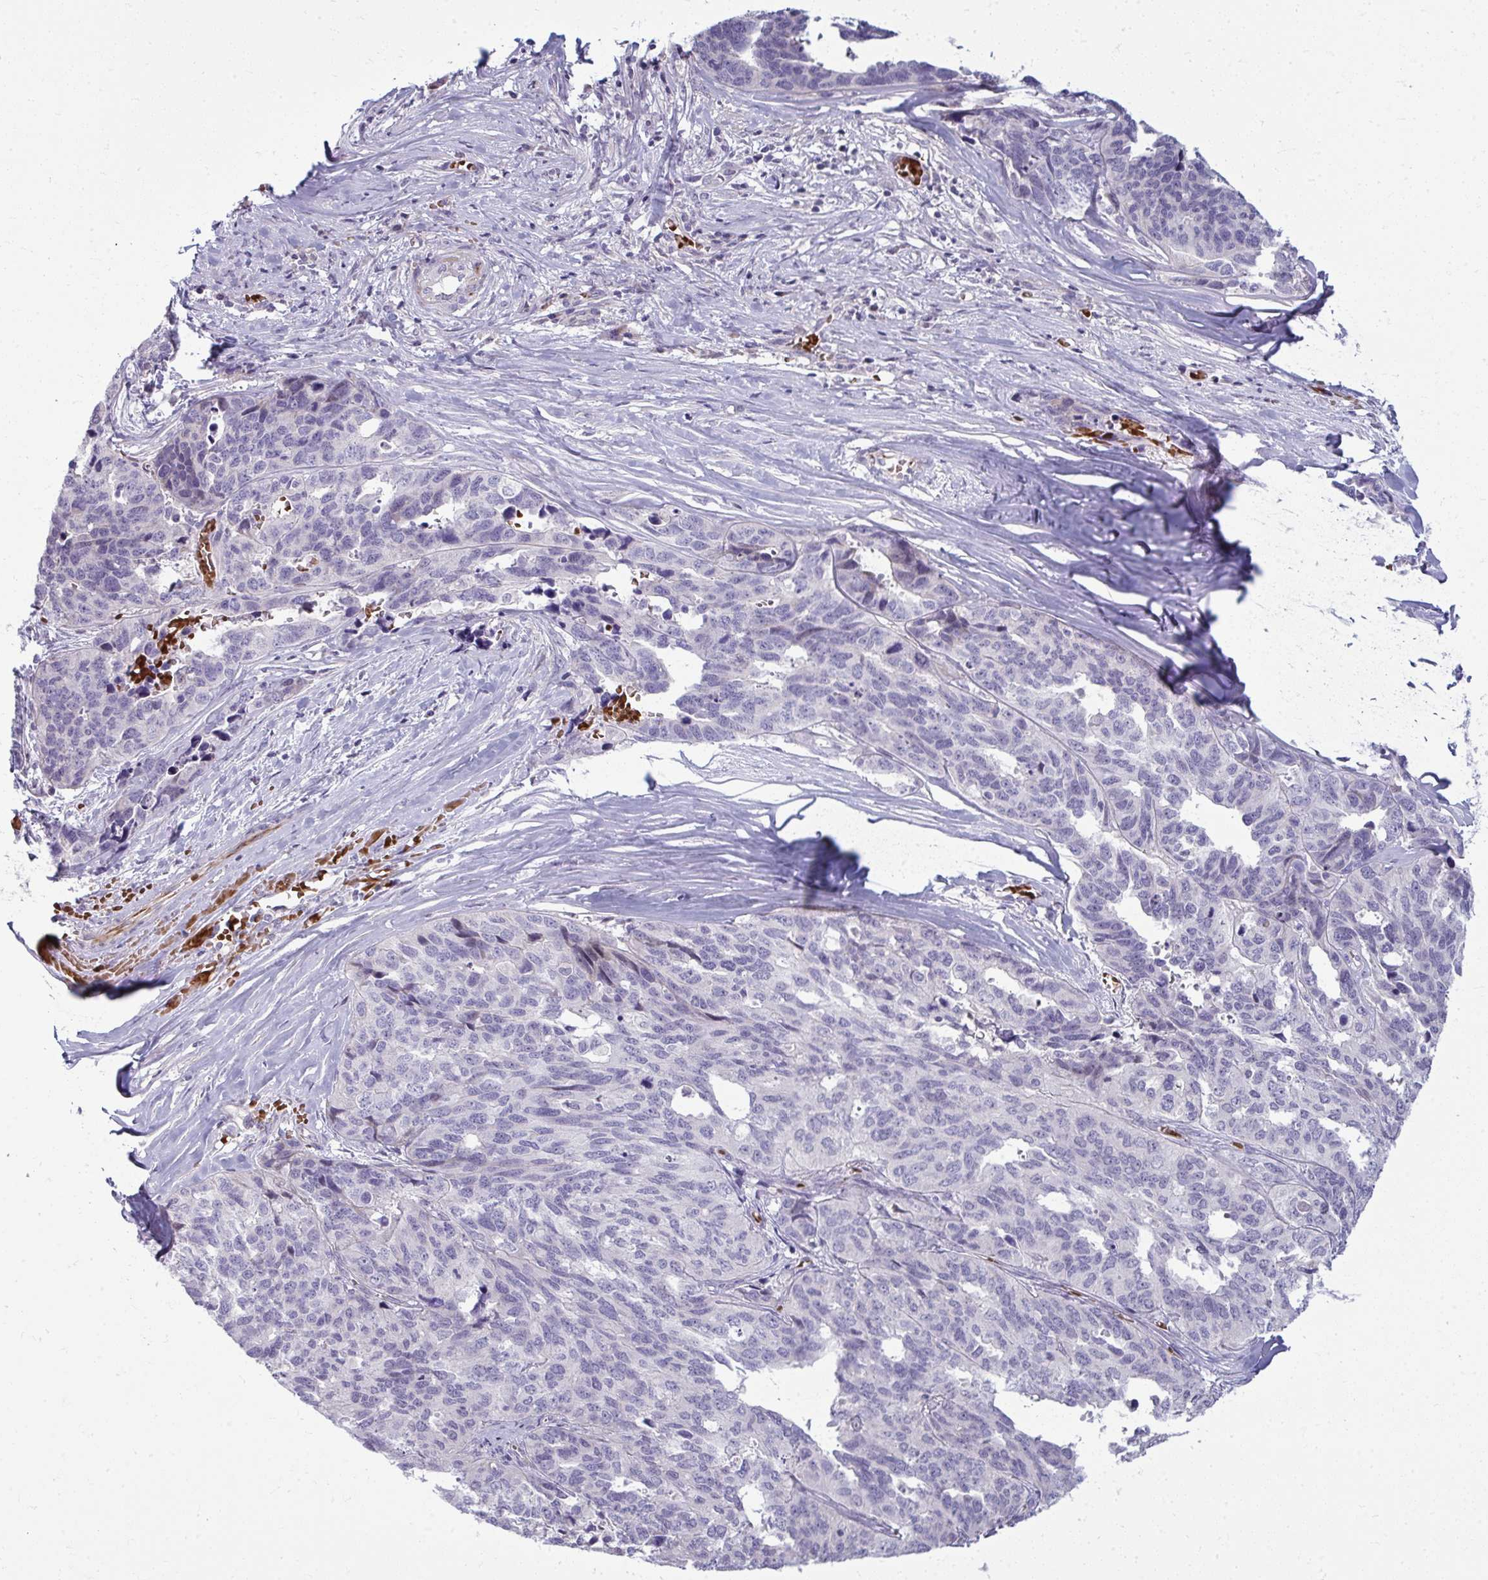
{"staining": {"intensity": "negative", "quantity": "none", "location": "none"}, "tissue": "ovarian cancer", "cell_type": "Tumor cells", "image_type": "cancer", "snomed": [{"axis": "morphology", "description": "Cystadenocarcinoma, serous, NOS"}, {"axis": "topography", "description": "Ovary"}], "caption": "Tumor cells are negative for protein expression in human ovarian cancer. (Stains: DAB (3,3'-diaminobenzidine) immunohistochemistry (IHC) with hematoxylin counter stain, Microscopy: brightfield microscopy at high magnification).", "gene": "SLC14A1", "patient": {"sex": "female", "age": 64}}